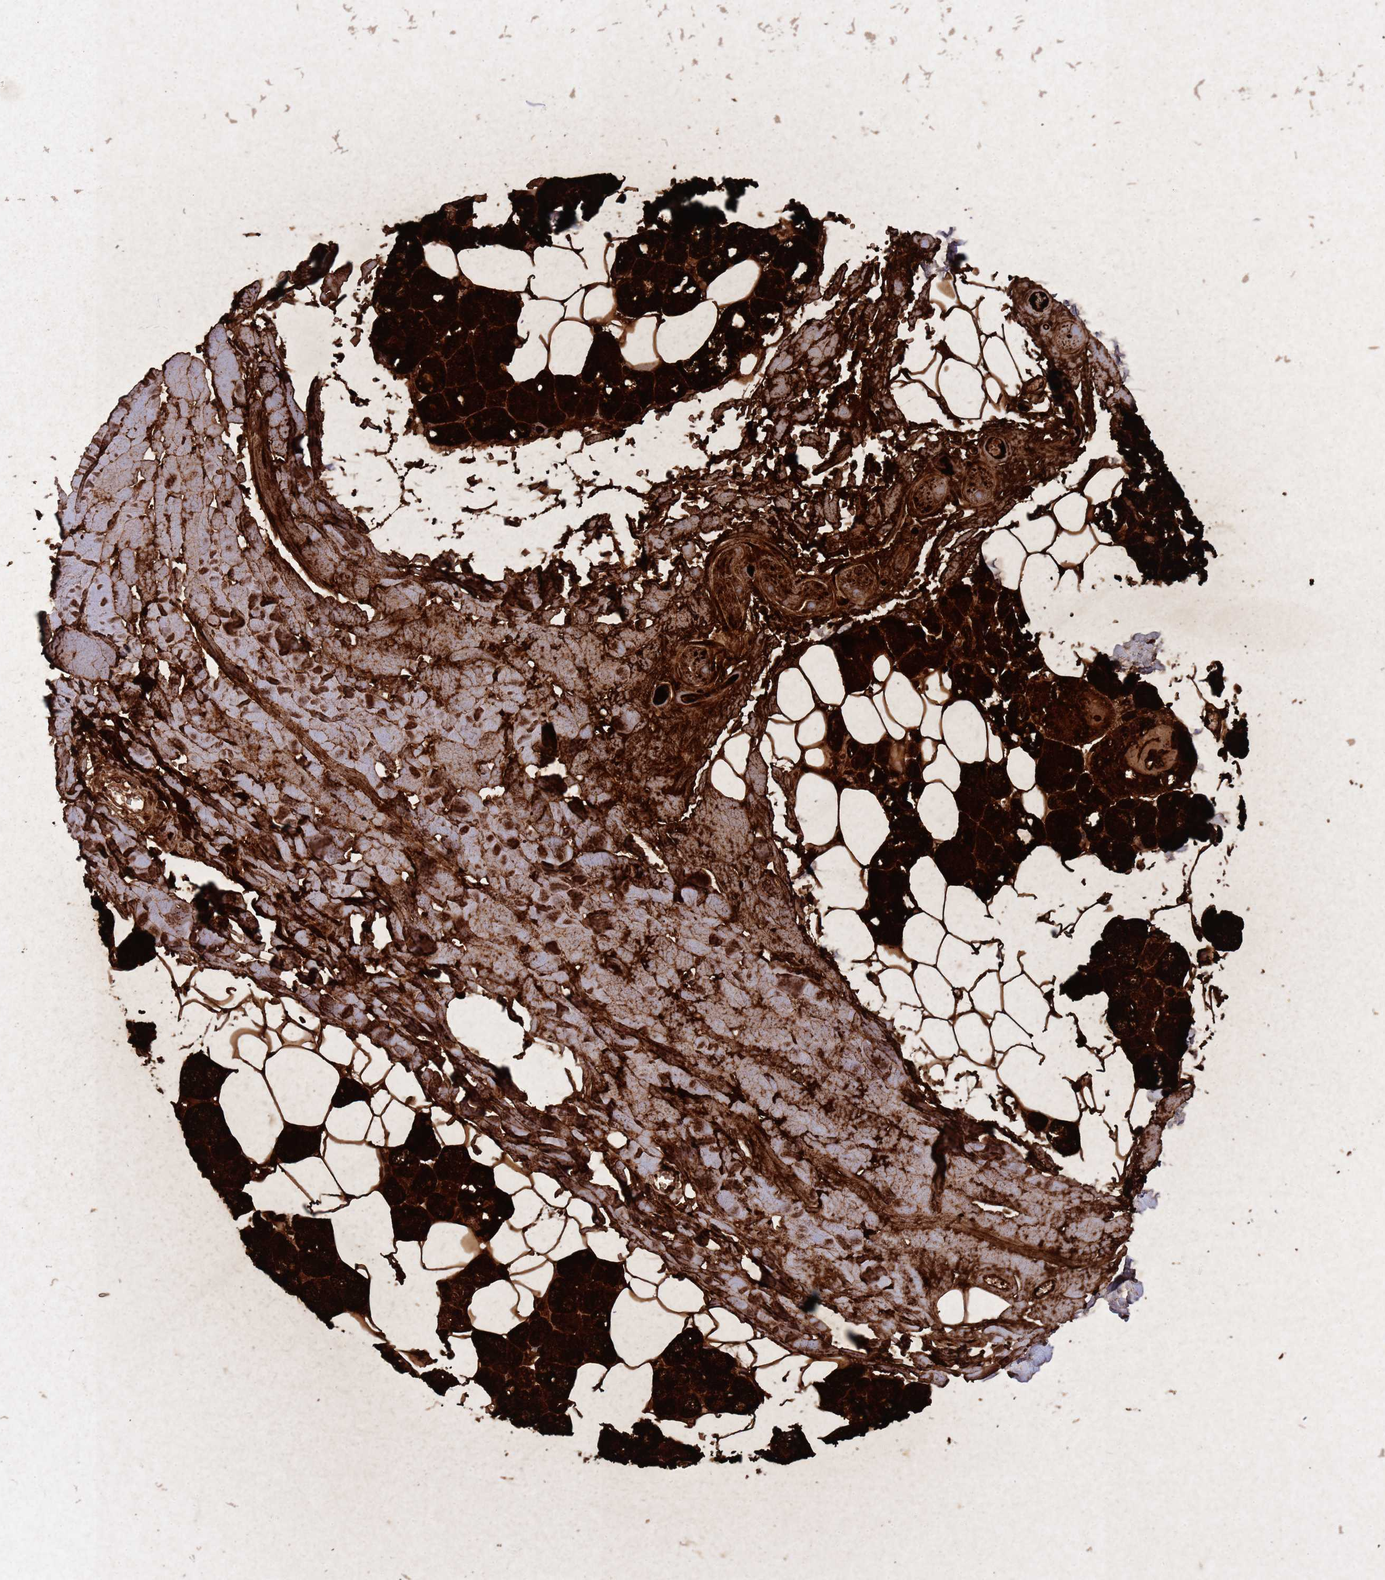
{"staining": {"intensity": "strong", "quantity": ">75%", "location": "cytoplasmic/membranous,nuclear"}, "tissue": "salivary gland", "cell_type": "Glandular cells", "image_type": "normal", "snomed": [{"axis": "morphology", "description": "Normal tissue, NOS"}, {"axis": "topography", "description": "Salivary gland"}], "caption": "Immunohistochemical staining of normal human salivary gland shows high levels of strong cytoplasmic/membranous,nuclear expression in about >75% of glandular cells. (Stains: DAB in brown, nuclei in blue, Microscopy: brightfield microscopy at high magnification).", "gene": "TRIP6", "patient": {"sex": "male", "age": 62}}